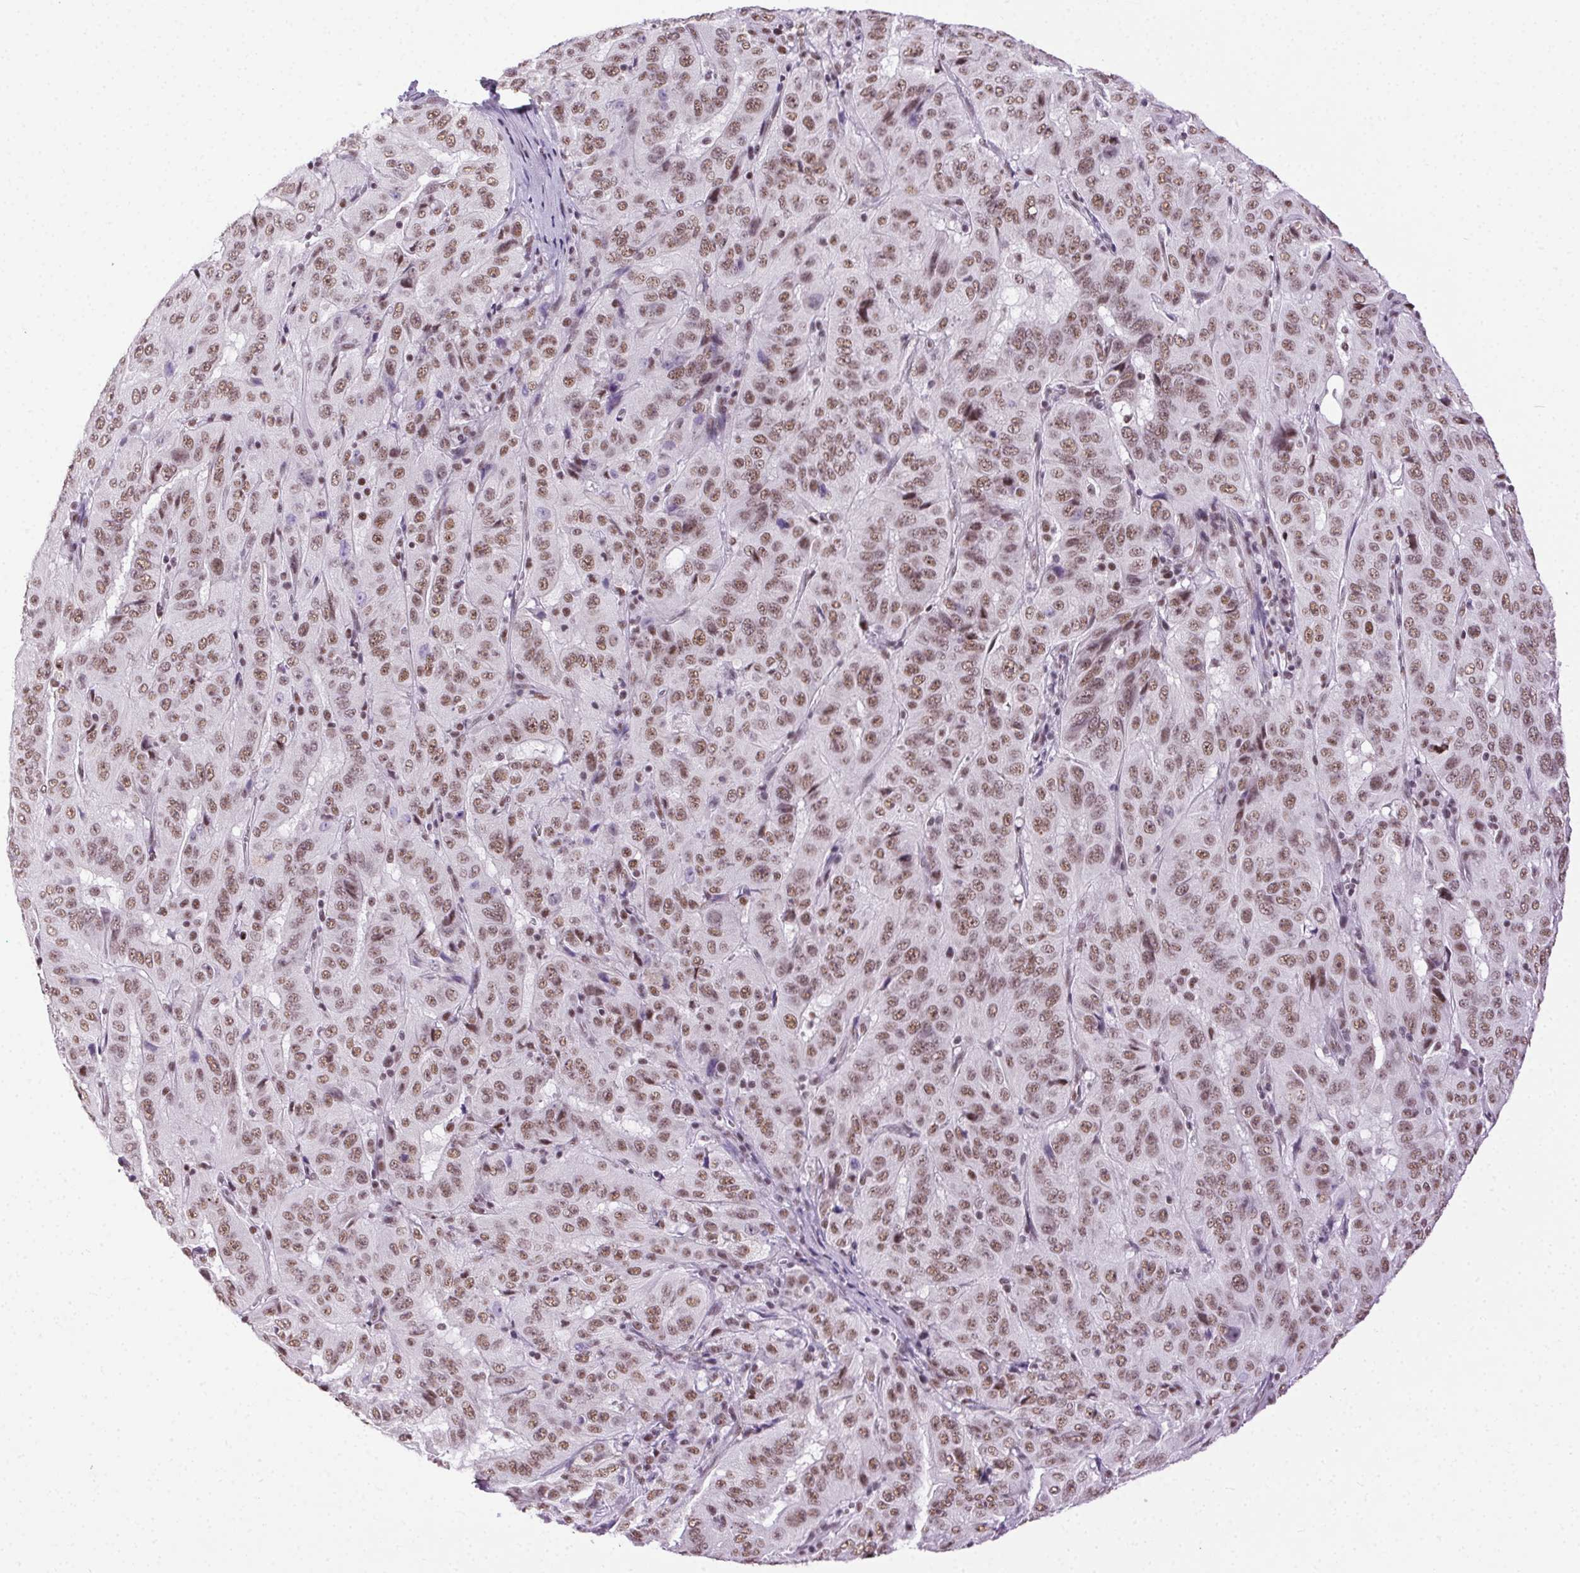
{"staining": {"intensity": "moderate", "quantity": ">75%", "location": "nuclear"}, "tissue": "pancreatic cancer", "cell_type": "Tumor cells", "image_type": "cancer", "snomed": [{"axis": "morphology", "description": "Adenocarcinoma, NOS"}, {"axis": "topography", "description": "Pancreas"}], "caption": "Tumor cells reveal medium levels of moderate nuclear staining in about >75% of cells in pancreatic adenocarcinoma.", "gene": "TRA2B", "patient": {"sex": "male", "age": 63}}